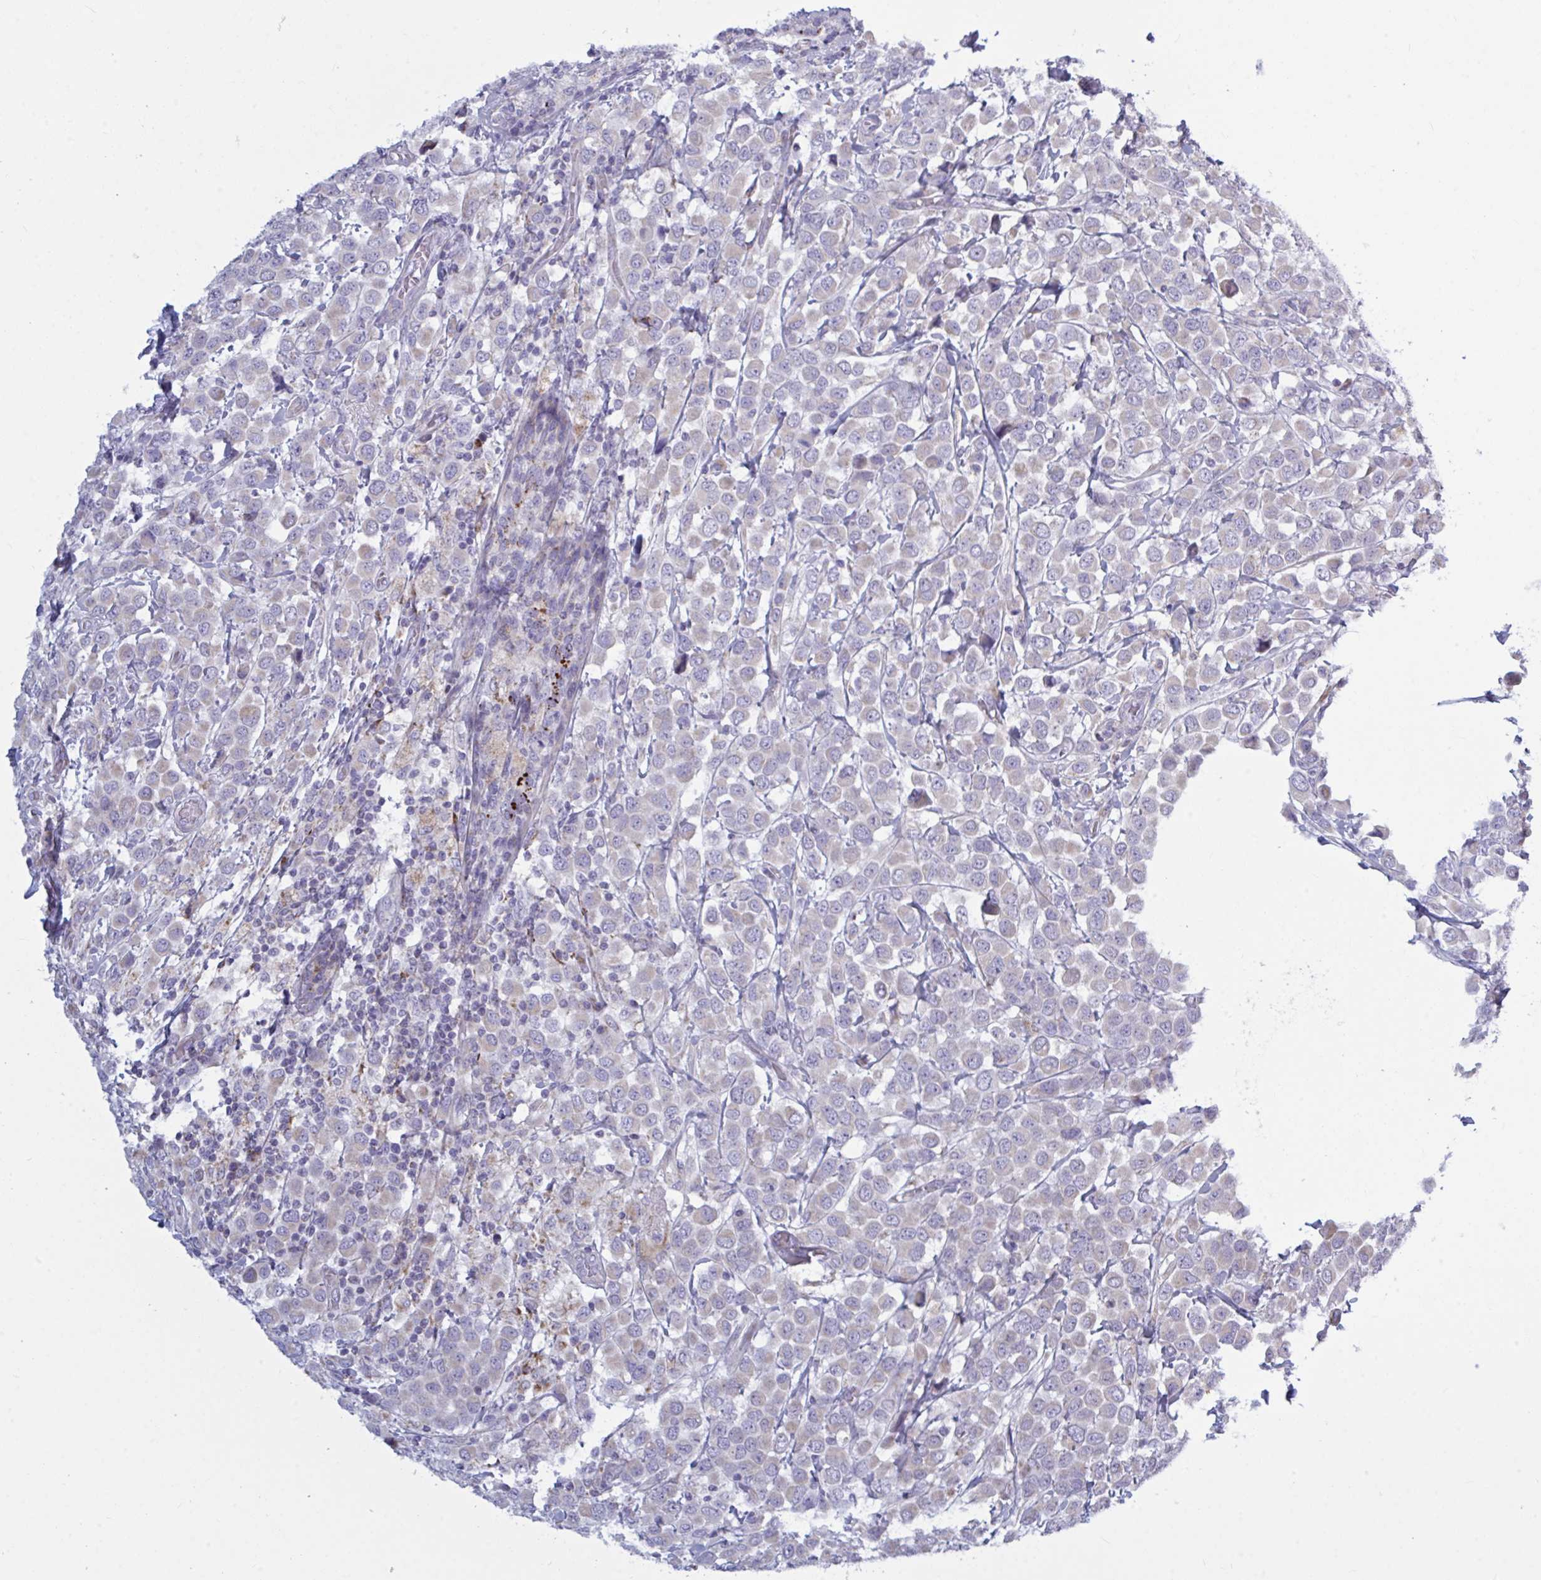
{"staining": {"intensity": "negative", "quantity": "none", "location": "none"}, "tissue": "breast cancer", "cell_type": "Tumor cells", "image_type": "cancer", "snomed": [{"axis": "morphology", "description": "Duct carcinoma"}, {"axis": "topography", "description": "Breast"}], "caption": "This is an IHC image of human breast cancer (infiltrating ductal carcinoma). There is no positivity in tumor cells.", "gene": "ATG9A", "patient": {"sex": "female", "age": 61}}